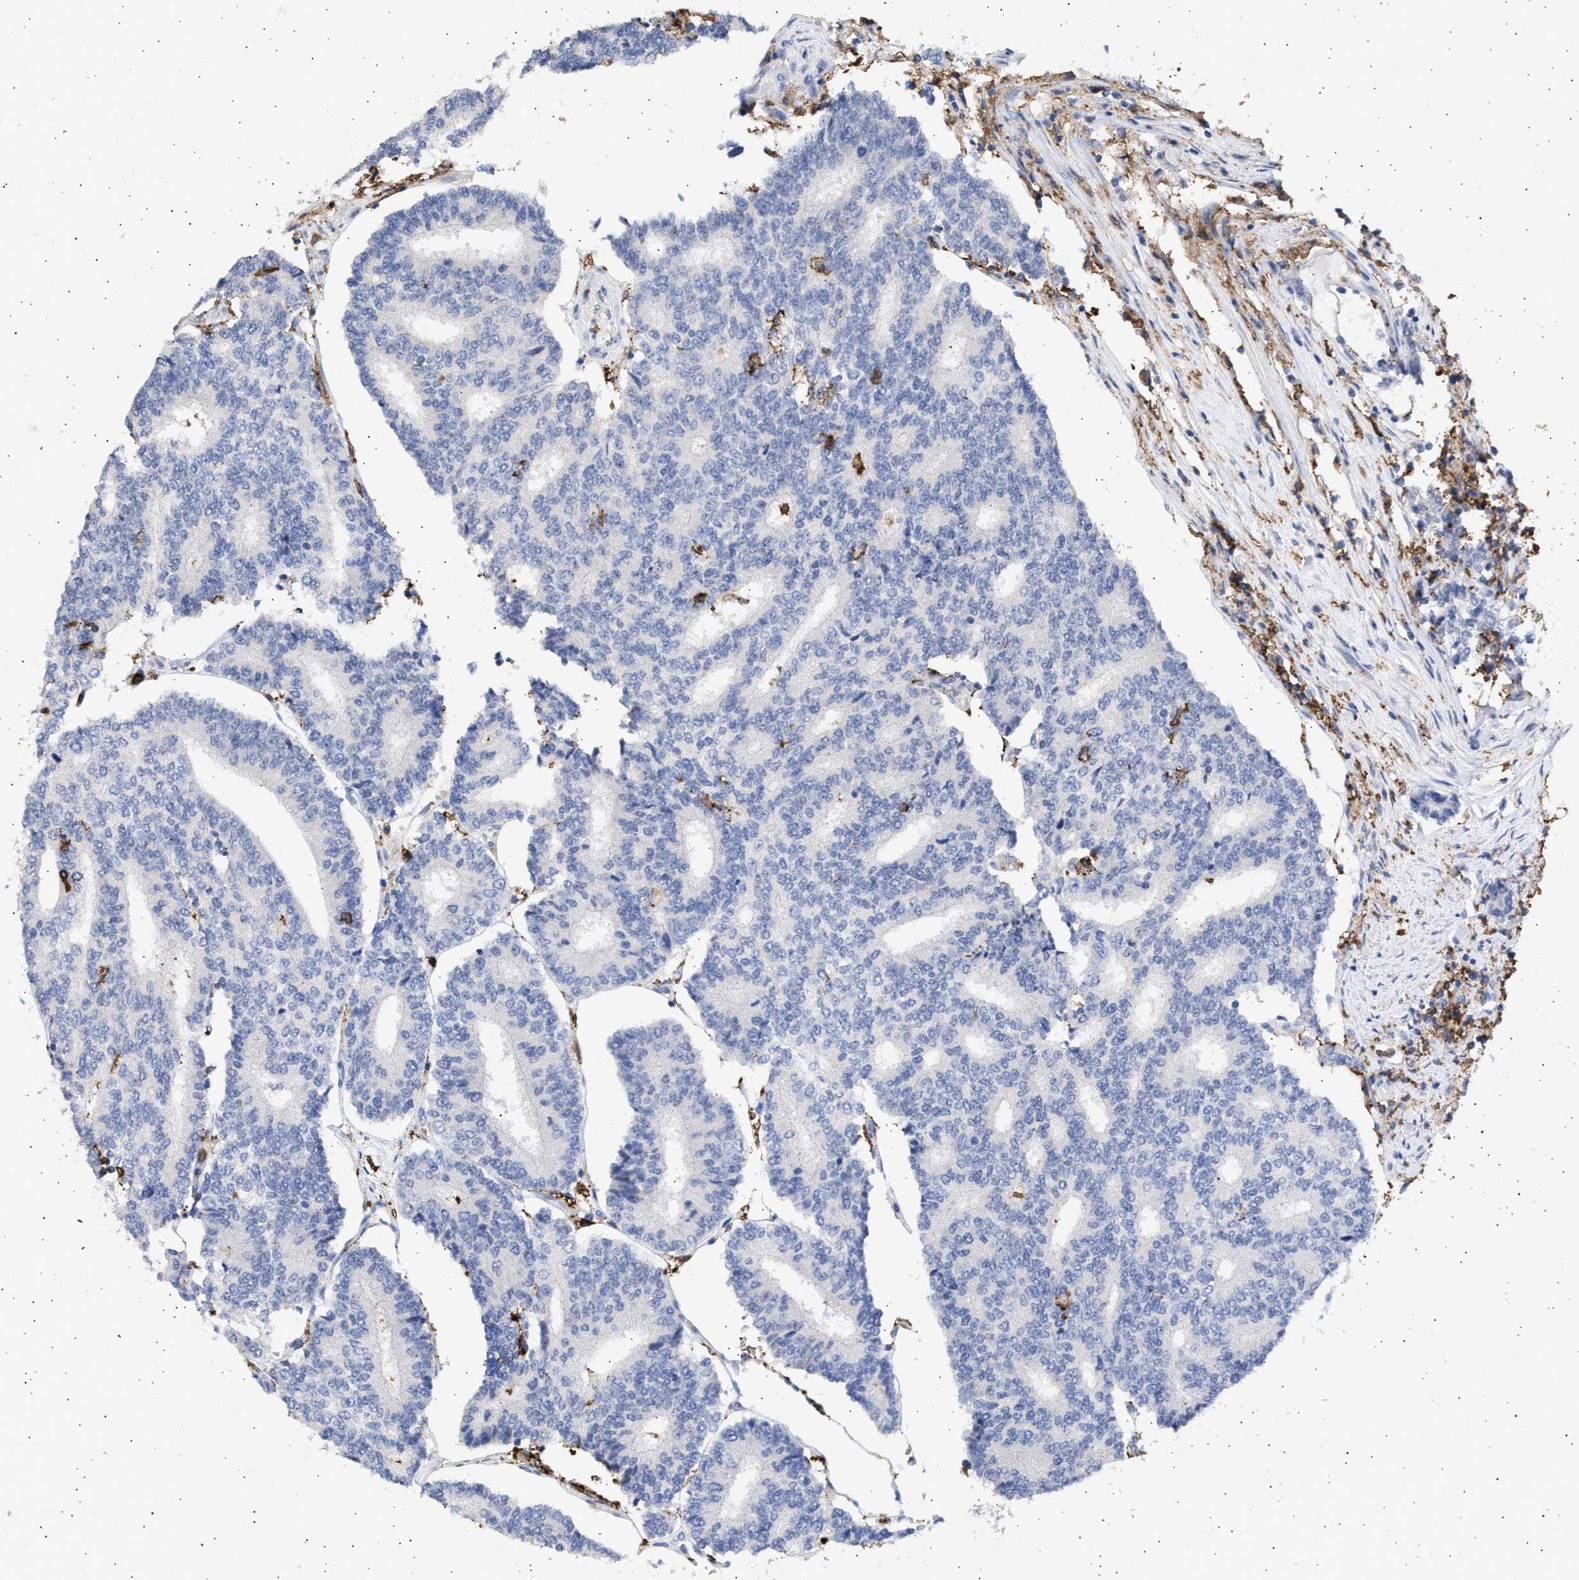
{"staining": {"intensity": "negative", "quantity": "none", "location": "none"}, "tissue": "prostate cancer", "cell_type": "Tumor cells", "image_type": "cancer", "snomed": [{"axis": "morphology", "description": "Normal tissue, NOS"}, {"axis": "morphology", "description": "Adenocarcinoma, High grade"}, {"axis": "topography", "description": "Prostate"}, {"axis": "topography", "description": "Seminal veicle"}], "caption": "Protein analysis of prostate cancer reveals no significant staining in tumor cells.", "gene": "FCER1A", "patient": {"sex": "male", "age": 55}}